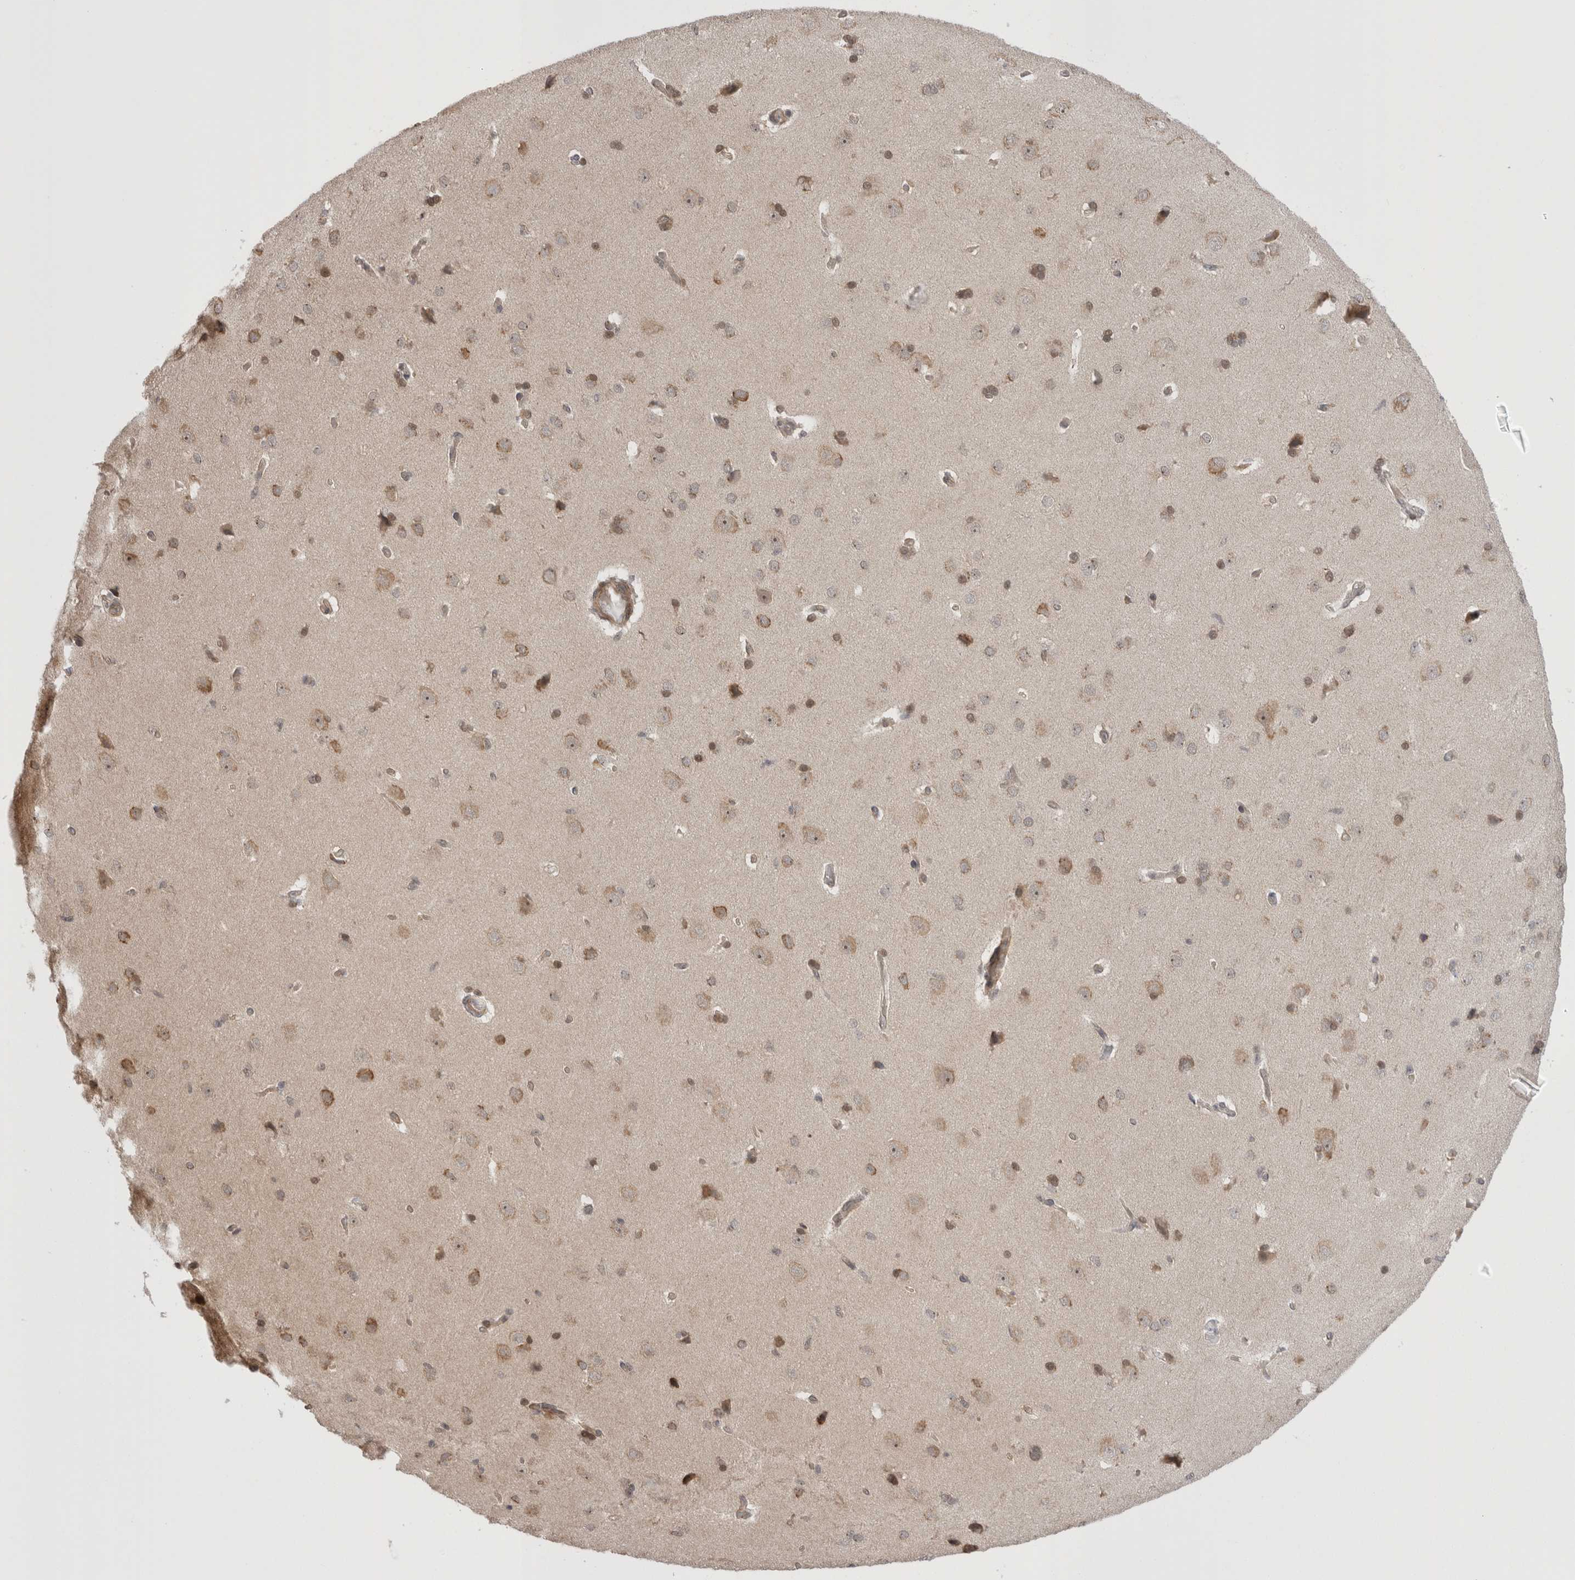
{"staining": {"intensity": "moderate", "quantity": ">75%", "location": "cytoplasmic/membranous"}, "tissue": "cerebral cortex", "cell_type": "Endothelial cells", "image_type": "normal", "snomed": [{"axis": "morphology", "description": "Normal tissue, NOS"}, {"axis": "topography", "description": "Cerebral cortex"}], "caption": "Brown immunohistochemical staining in unremarkable cerebral cortex exhibits moderate cytoplasmic/membranous expression in approximately >75% of endothelial cells.", "gene": "EXOSC4", "patient": {"sex": "male", "age": 62}}